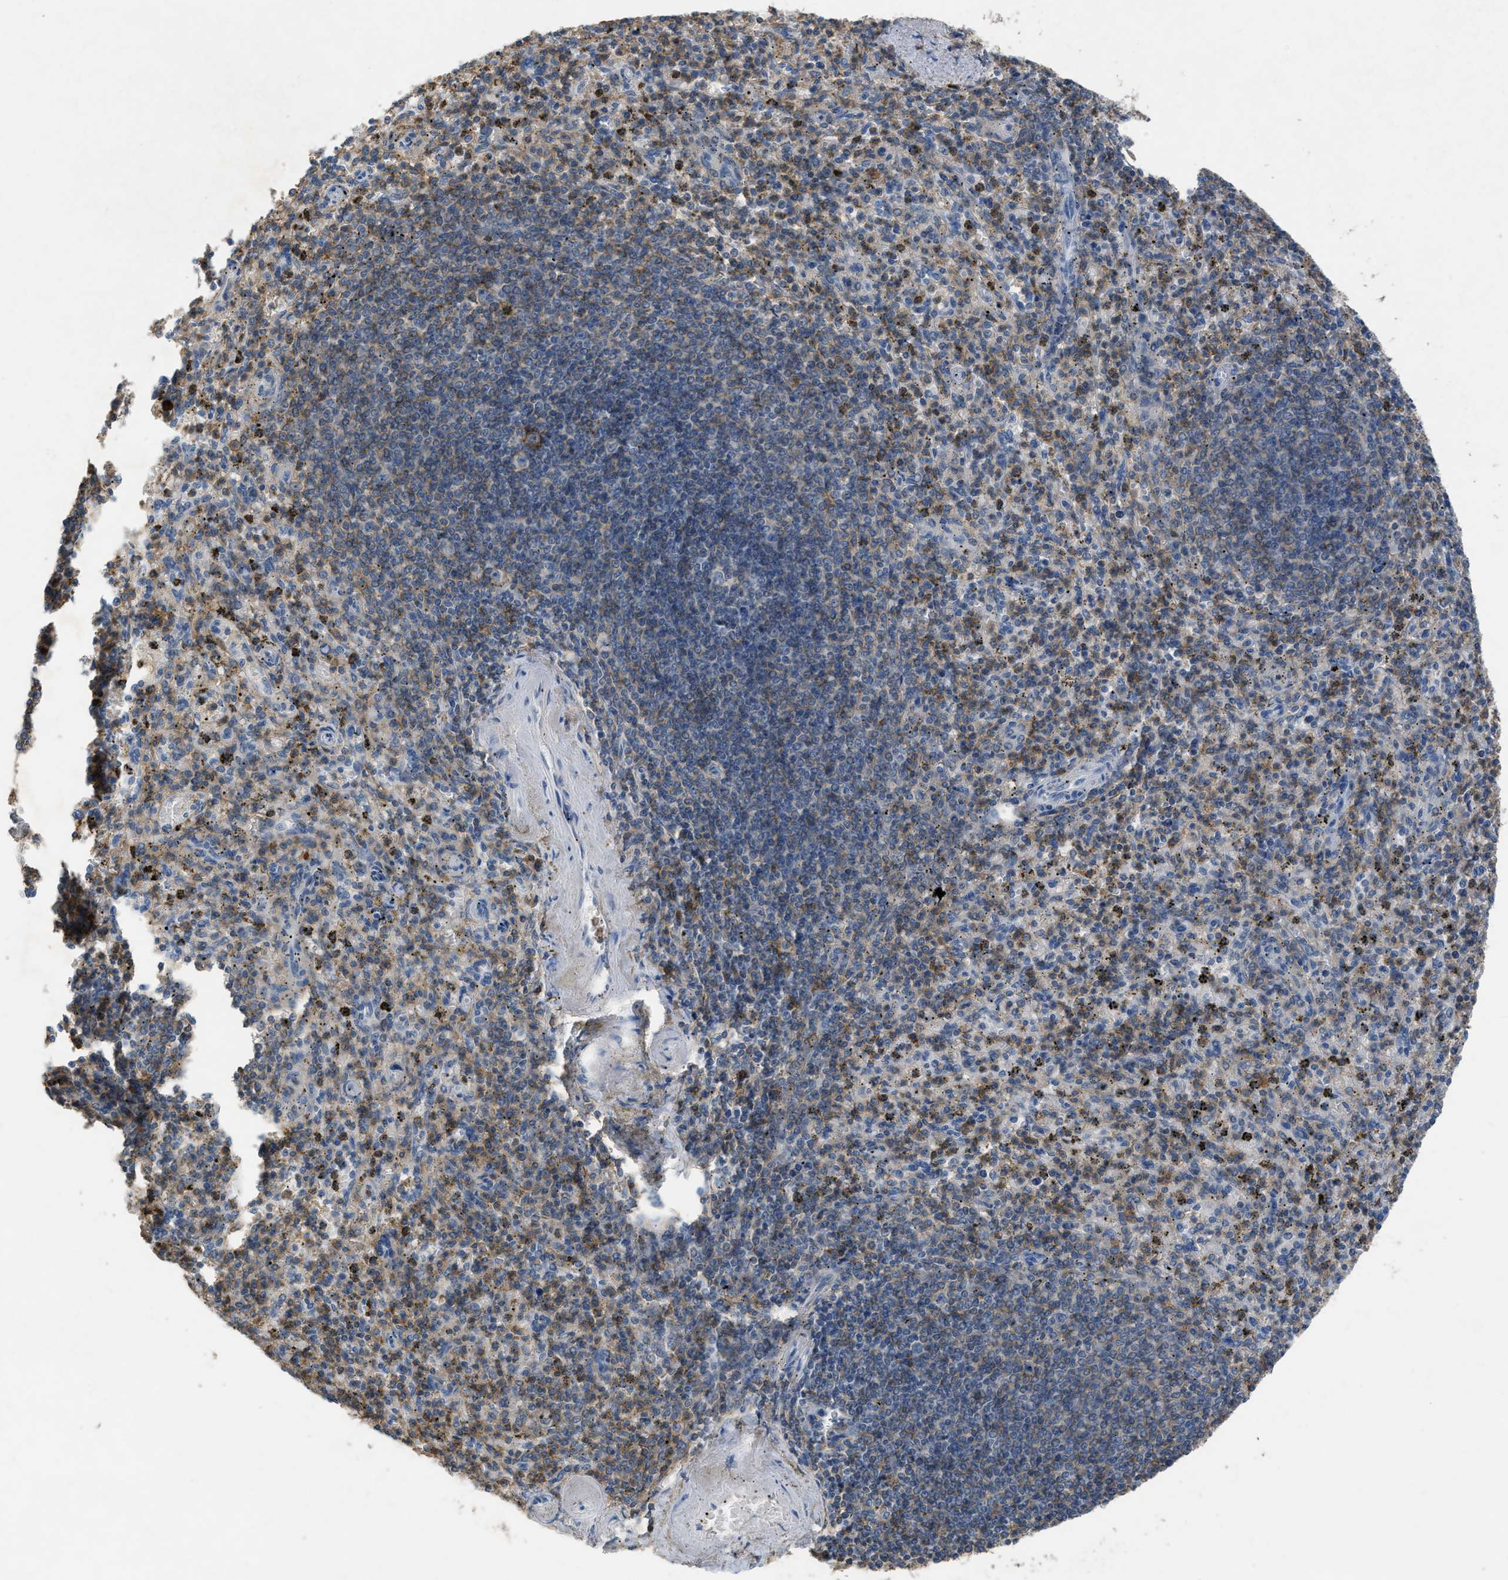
{"staining": {"intensity": "weak", "quantity": "25%-75%", "location": "cytoplasmic/membranous"}, "tissue": "spleen", "cell_type": "Cells in red pulp", "image_type": "normal", "snomed": [{"axis": "morphology", "description": "Normal tissue, NOS"}, {"axis": "topography", "description": "Spleen"}], "caption": "DAB immunohistochemical staining of unremarkable human spleen displays weak cytoplasmic/membranous protein positivity in approximately 25%-75% of cells in red pulp. Using DAB (brown) and hematoxylin (blue) stains, captured at high magnification using brightfield microscopy.", "gene": "OR51E1", "patient": {"sex": "male", "age": 72}}